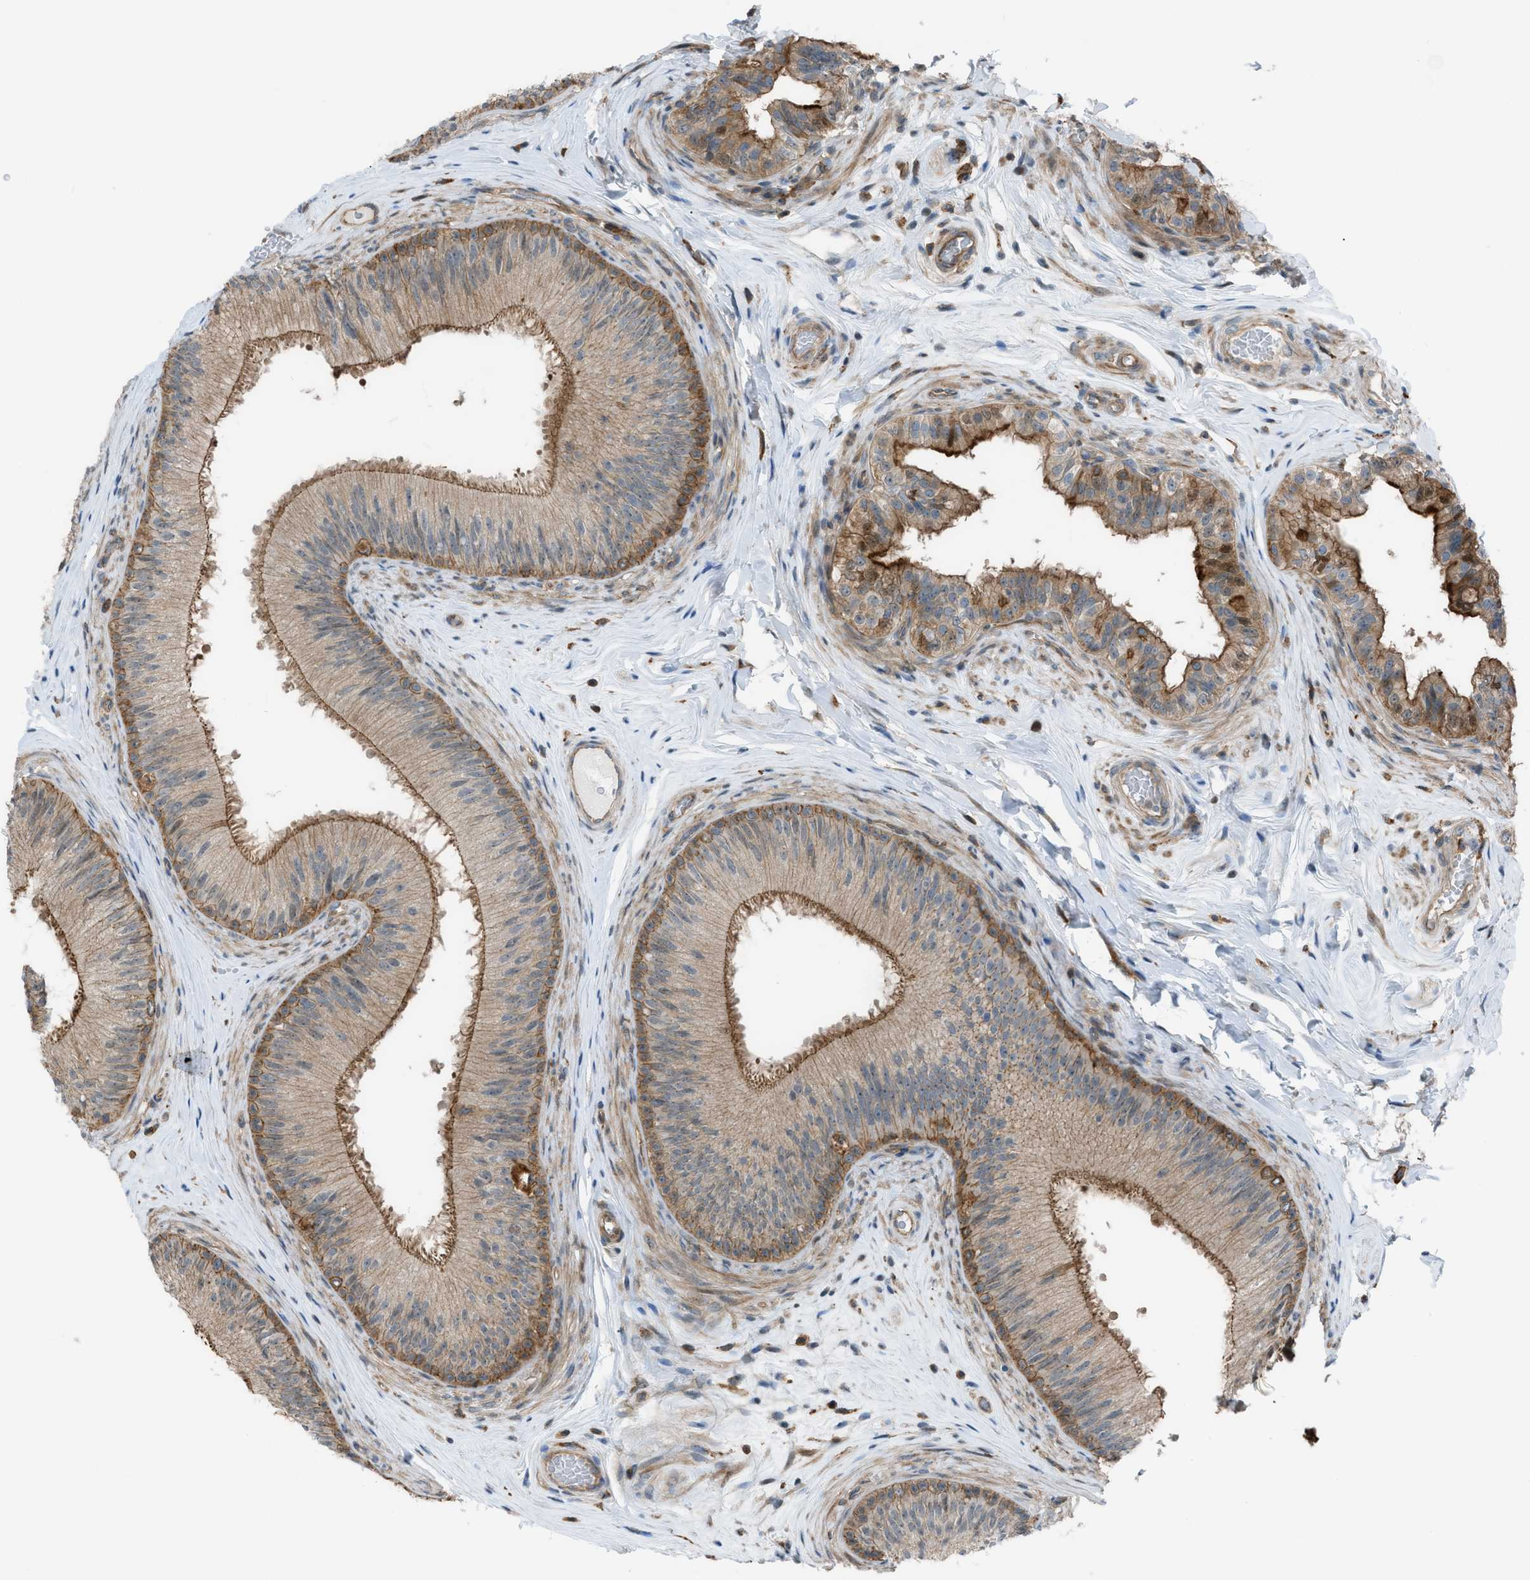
{"staining": {"intensity": "strong", "quantity": "<25%", "location": "cytoplasmic/membranous"}, "tissue": "epididymis", "cell_type": "Glandular cells", "image_type": "normal", "snomed": [{"axis": "morphology", "description": "Normal tissue, NOS"}, {"axis": "topography", "description": "Testis"}, {"axis": "topography", "description": "Epididymis"}], "caption": "Normal epididymis was stained to show a protein in brown. There is medium levels of strong cytoplasmic/membranous expression in approximately <25% of glandular cells.", "gene": "DYRK1A", "patient": {"sex": "male", "age": 36}}